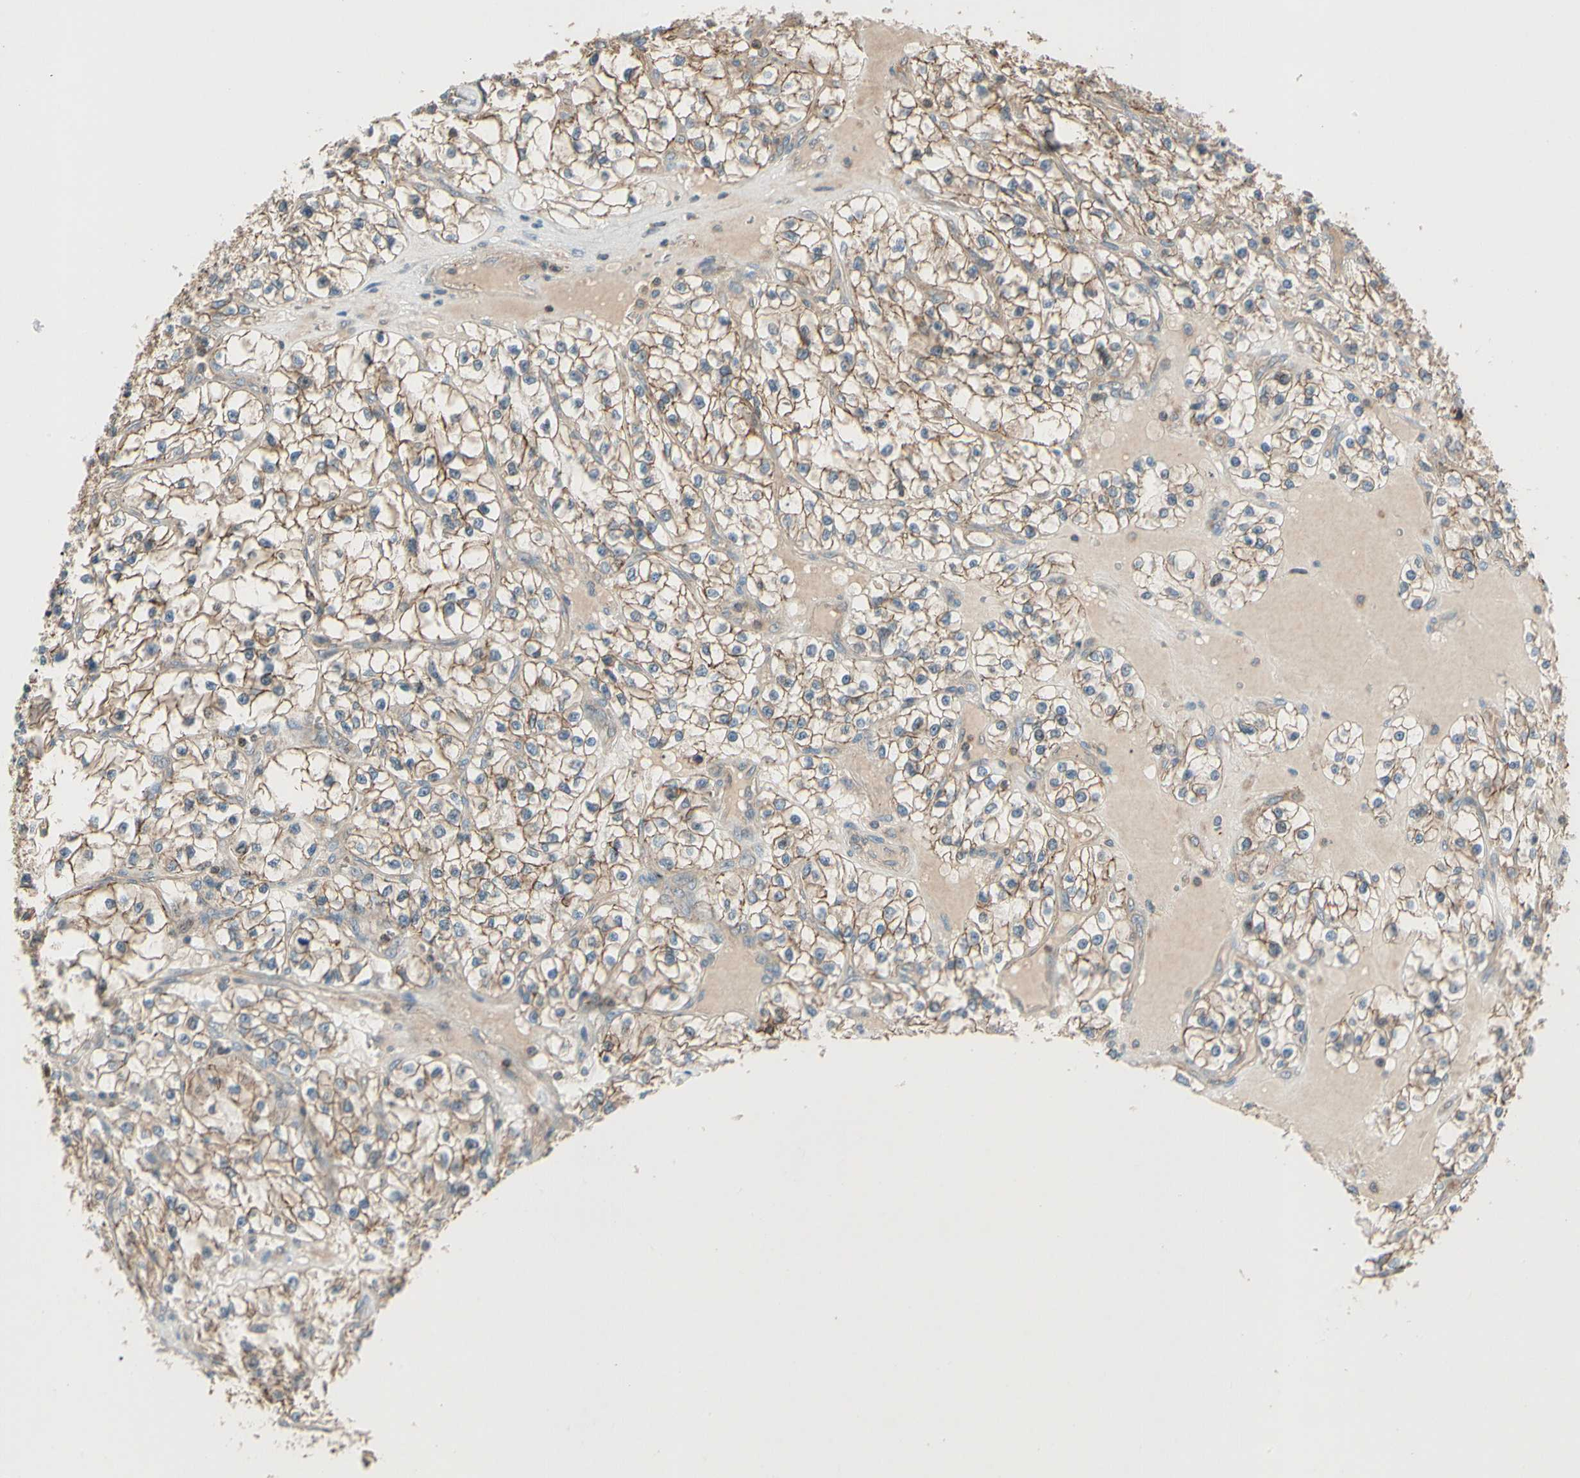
{"staining": {"intensity": "moderate", "quantity": ">75%", "location": "cytoplasmic/membranous"}, "tissue": "renal cancer", "cell_type": "Tumor cells", "image_type": "cancer", "snomed": [{"axis": "morphology", "description": "Adenocarcinoma, NOS"}, {"axis": "topography", "description": "Kidney"}], "caption": "Approximately >75% of tumor cells in human renal cancer display moderate cytoplasmic/membranous protein expression as visualized by brown immunohistochemical staining.", "gene": "CDH6", "patient": {"sex": "female", "age": 57}}